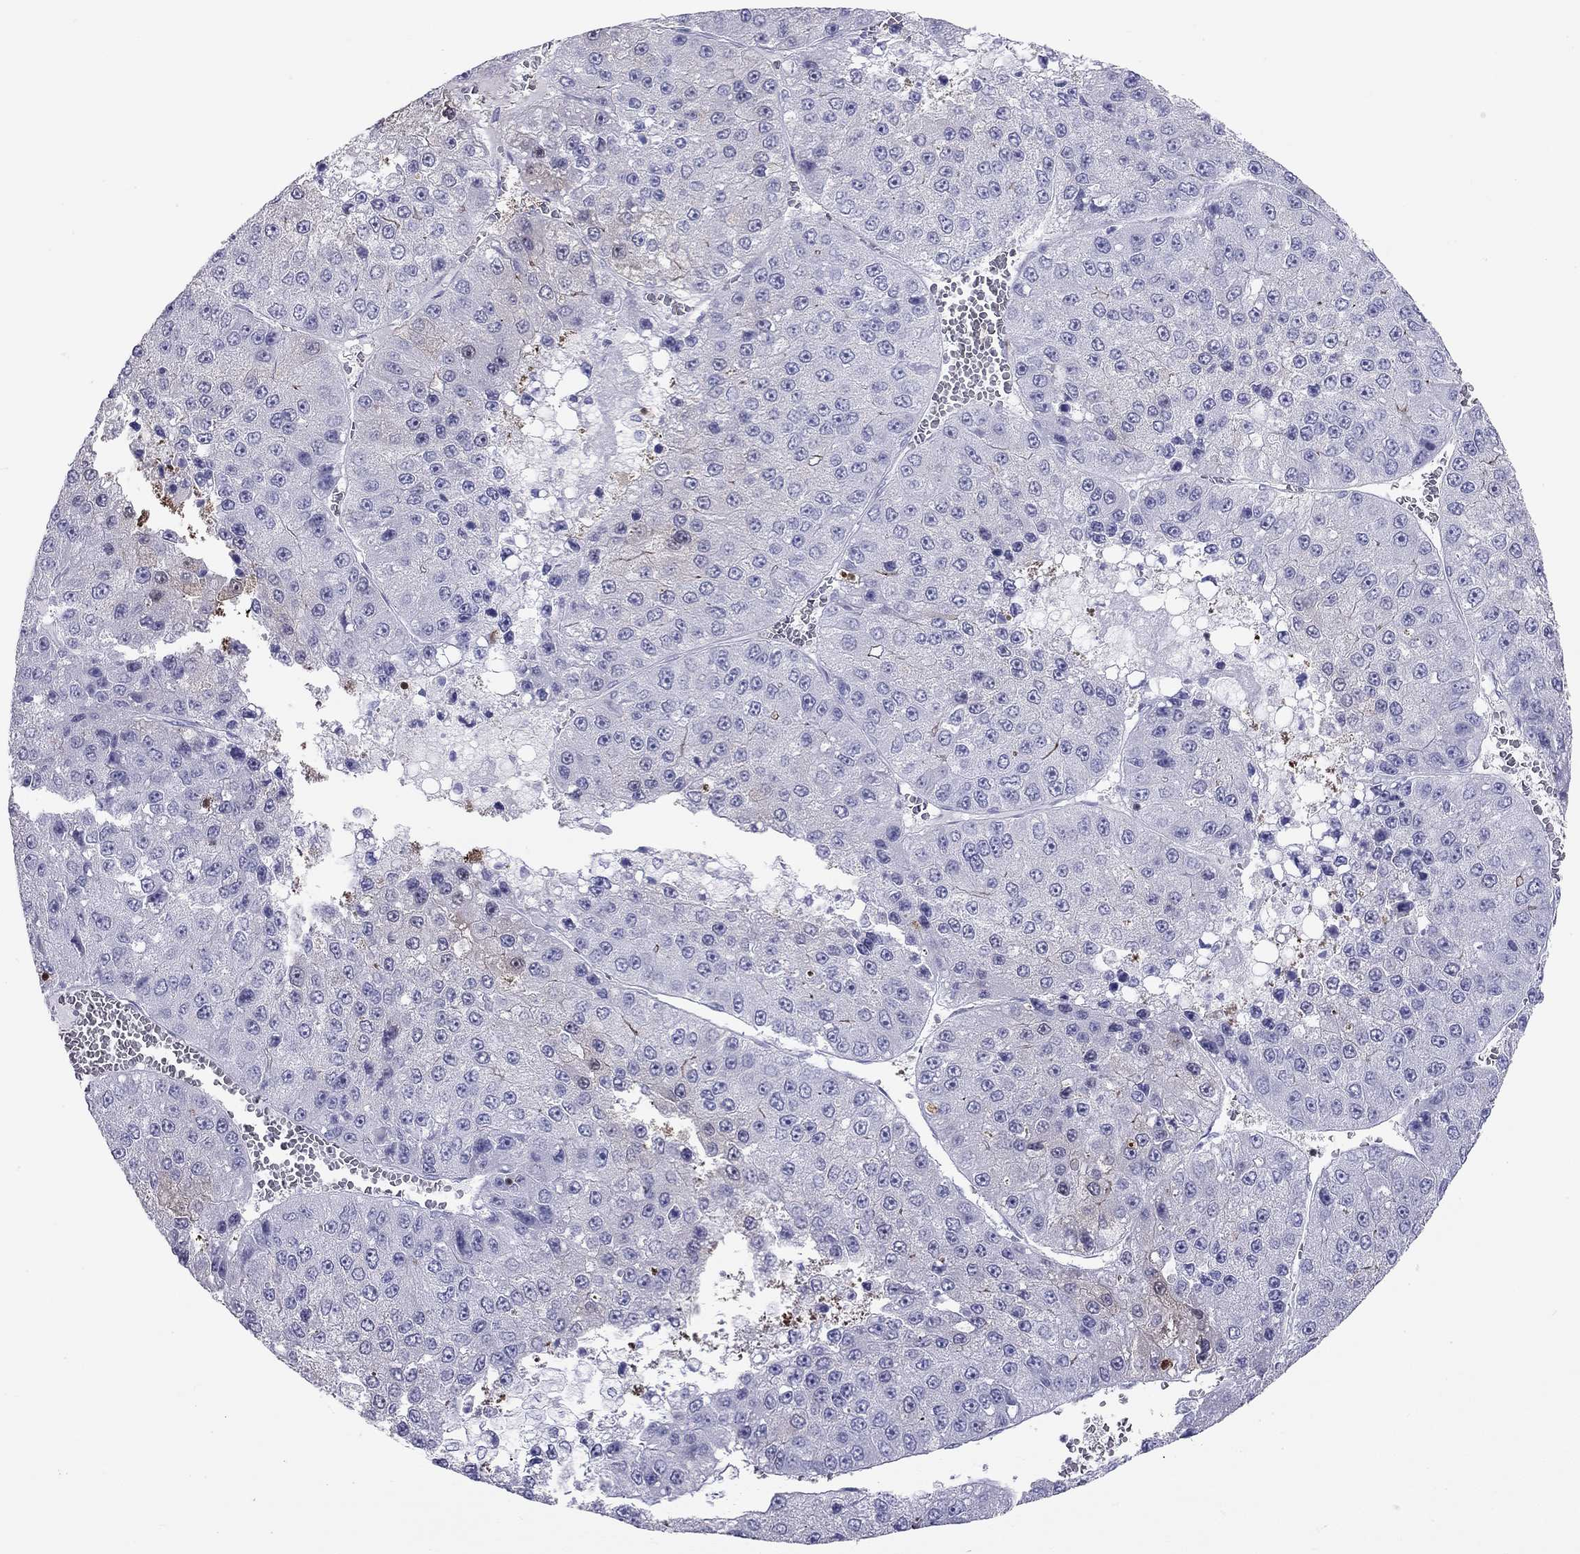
{"staining": {"intensity": "weak", "quantity": "<25%", "location": "cytoplasmic/membranous"}, "tissue": "liver cancer", "cell_type": "Tumor cells", "image_type": "cancer", "snomed": [{"axis": "morphology", "description": "Carcinoma, Hepatocellular, NOS"}, {"axis": "topography", "description": "Liver"}], "caption": "This is an IHC micrograph of liver cancer. There is no expression in tumor cells.", "gene": "SH2D2A", "patient": {"sex": "female", "age": 73}}